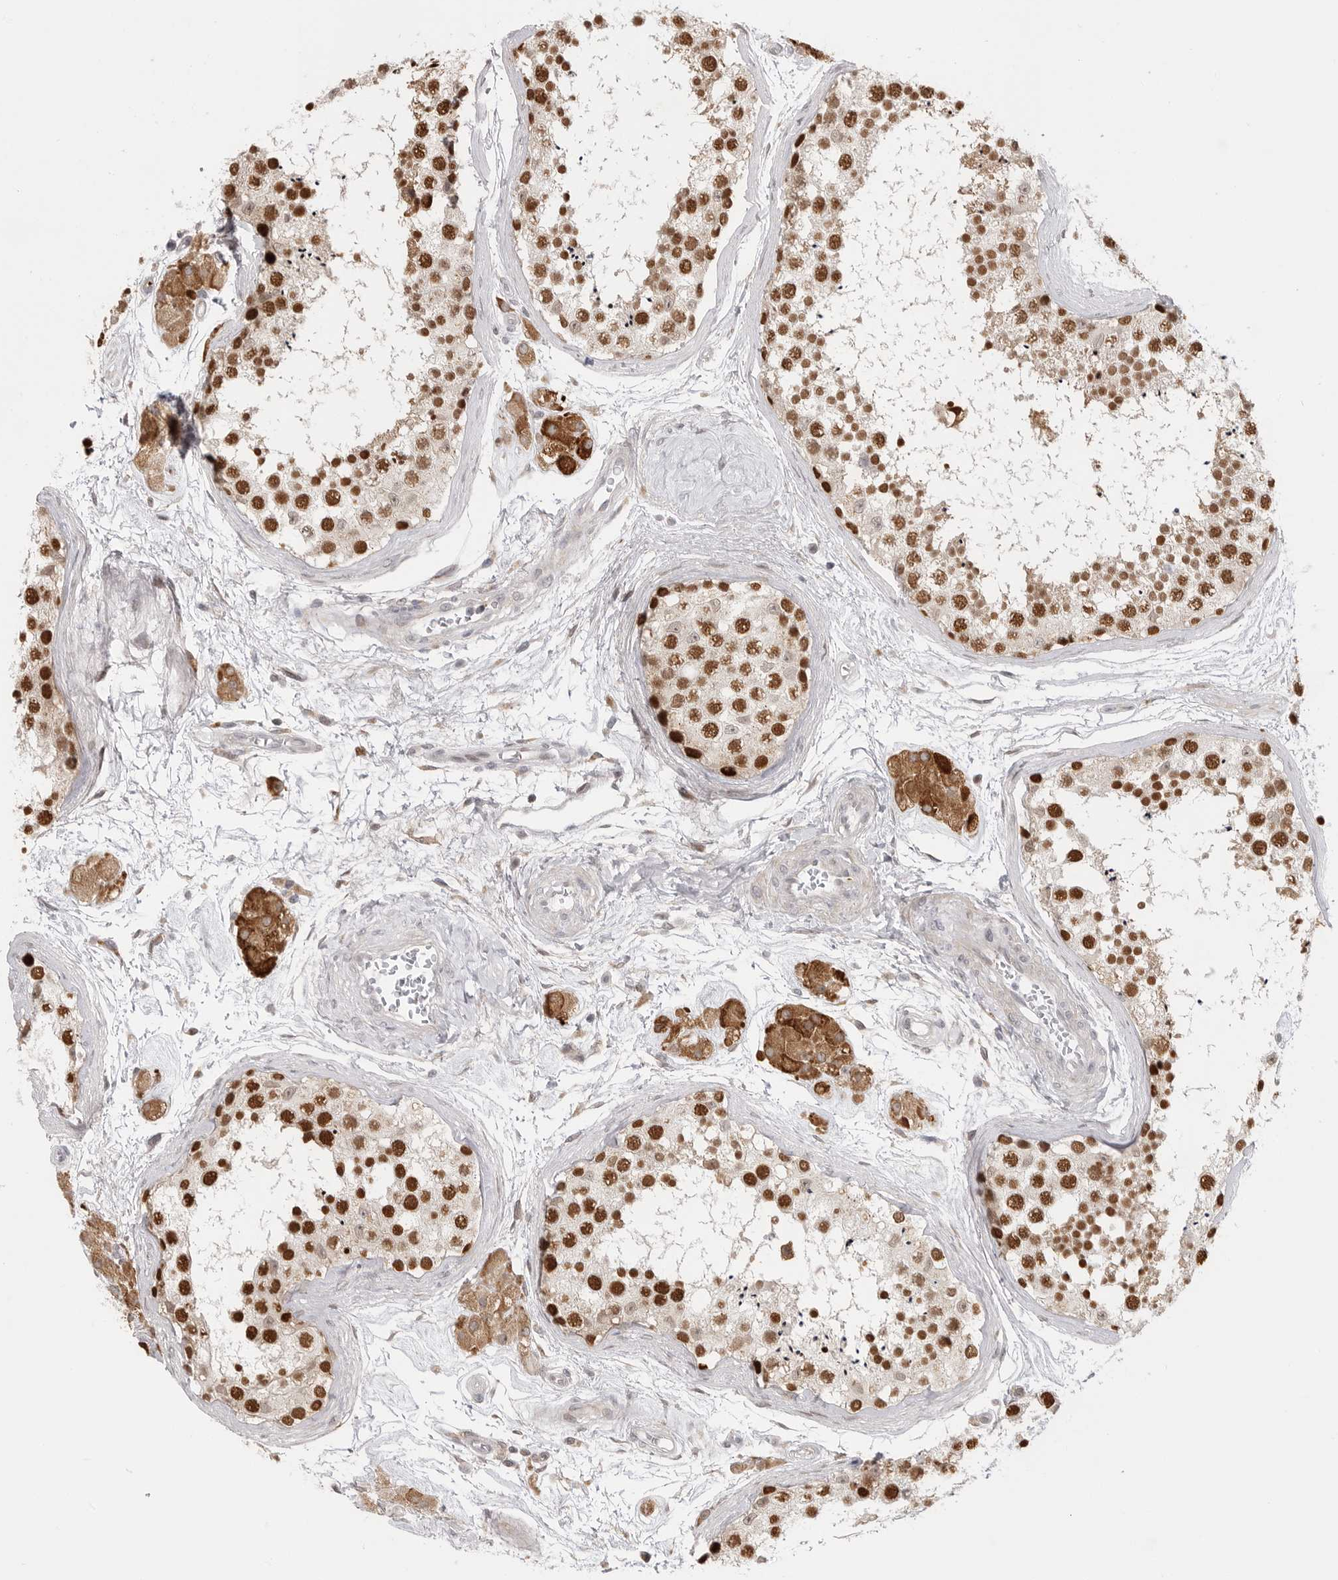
{"staining": {"intensity": "strong", "quantity": ">75%", "location": "nuclear"}, "tissue": "testis", "cell_type": "Cells in seminiferous ducts", "image_type": "normal", "snomed": [{"axis": "morphology", "description": "Normal tissue, NOS"}, {"axis": "topography", "description": "Testis"}], "caption": "Protein expression by IHC demonstrates strong nuclear expression in approximately >75% of cells in seminiferous ducts in unremarkable testis. Using DAB (3,3'-diaminobenzidine) (brown) and hematoxylin (blue) stains, captured at high magnification using brightfield microscopy.", "gene": "GGT6", "patient": {"sex": "male", "age": 56}}